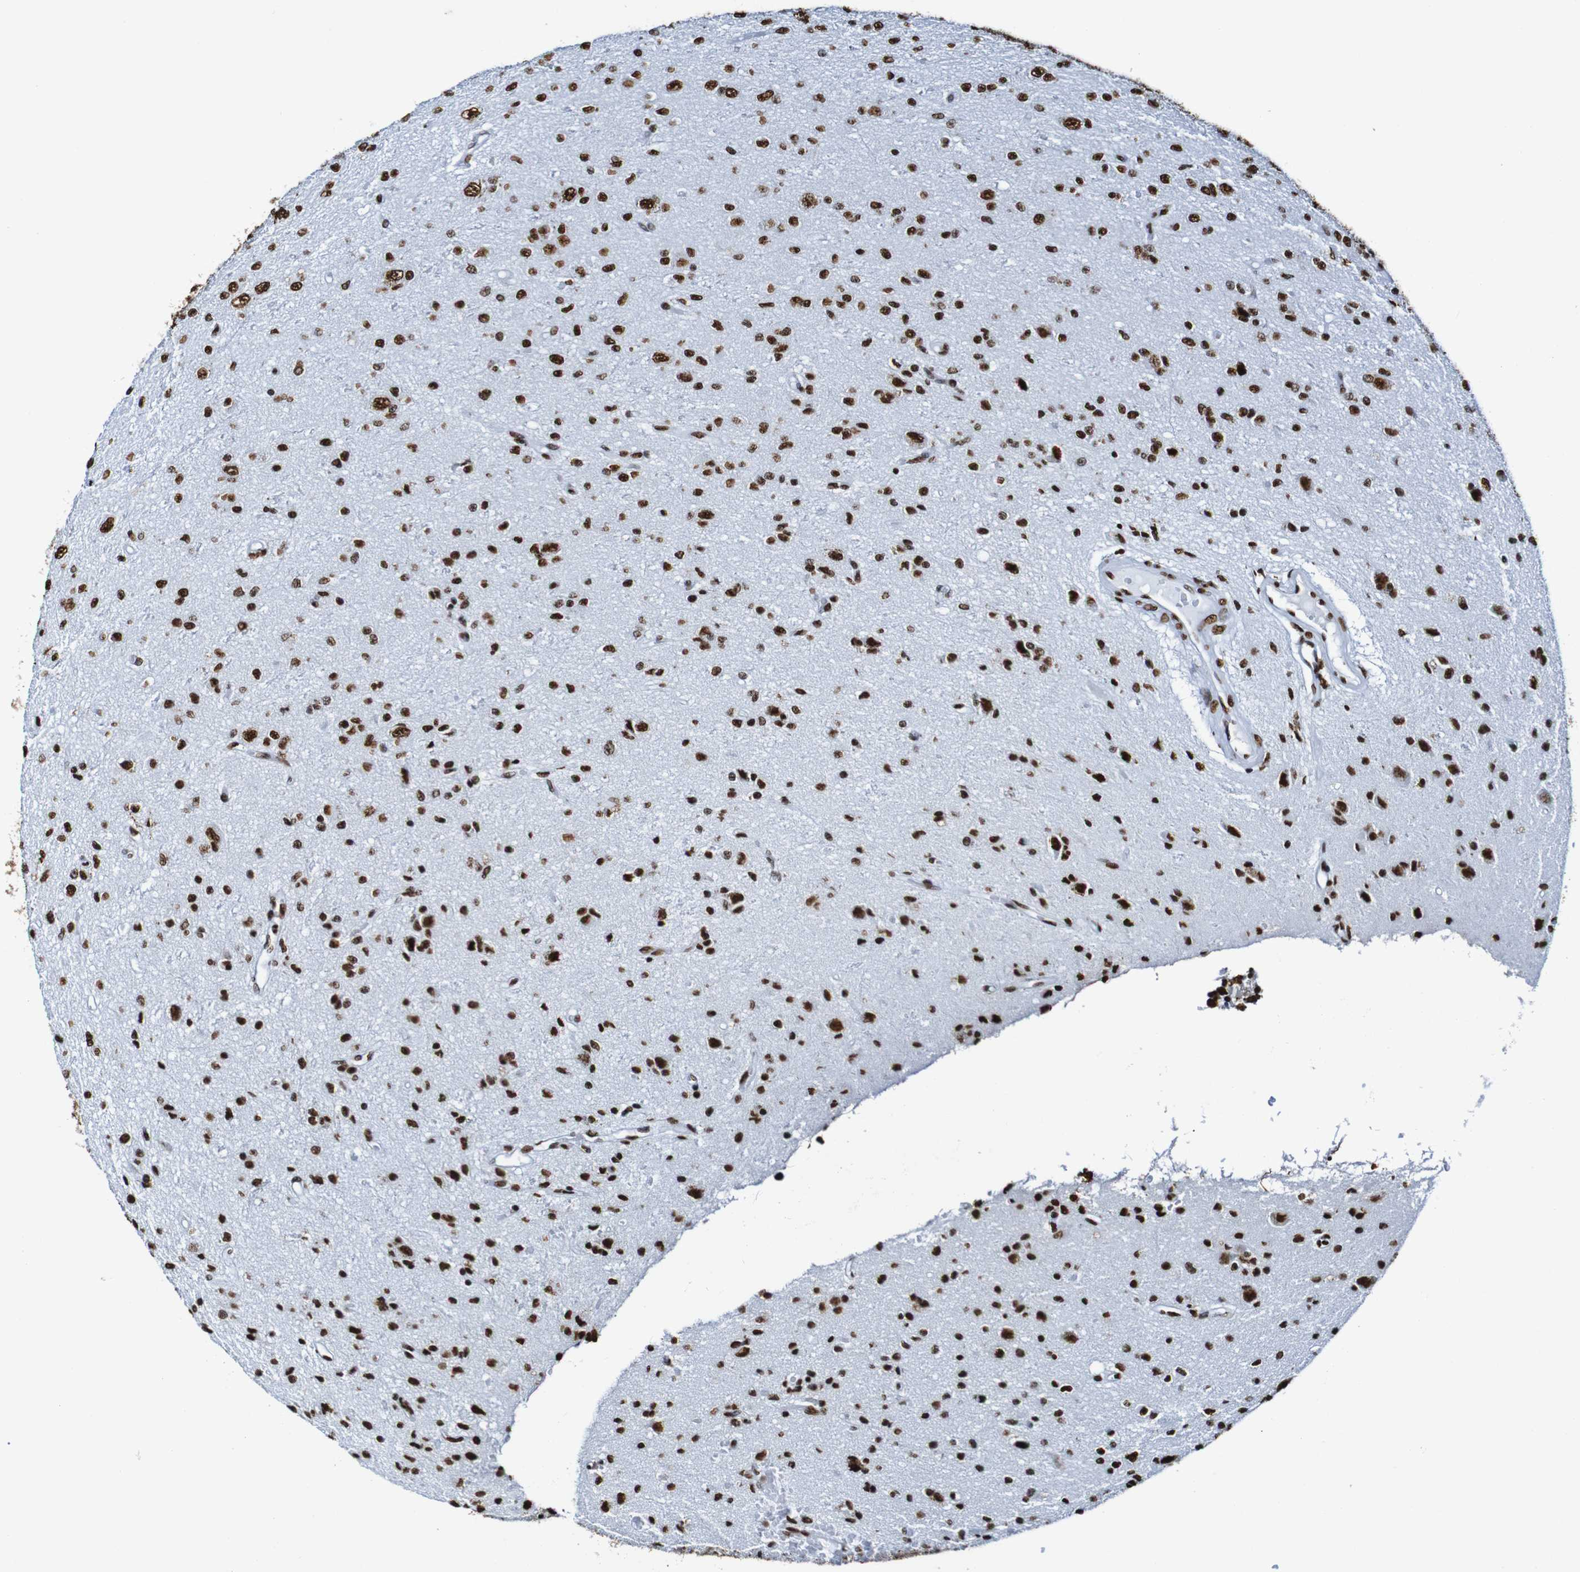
{"staining": {"intensity": "strong", "quantity": ">75%", "location": "nuclear"}, "tissue": "glioma", "cell_type": "Tumor cells", "image_type": "cancer", "snomed": [{"axis": "morphology", "description": "Glioma, malignant, High grade"}, {"axis": "topography", "description": "pancreas cauda"}], "caption": "Immunohistochemistry (DAB (3,3'-diaminobenzidine)) staining of human glioma reveals strong nuclear protein expression in approximately >75% of tumor cells.", "gene": "SRSF3", "patient": {"sex": "male", "age": 60}}